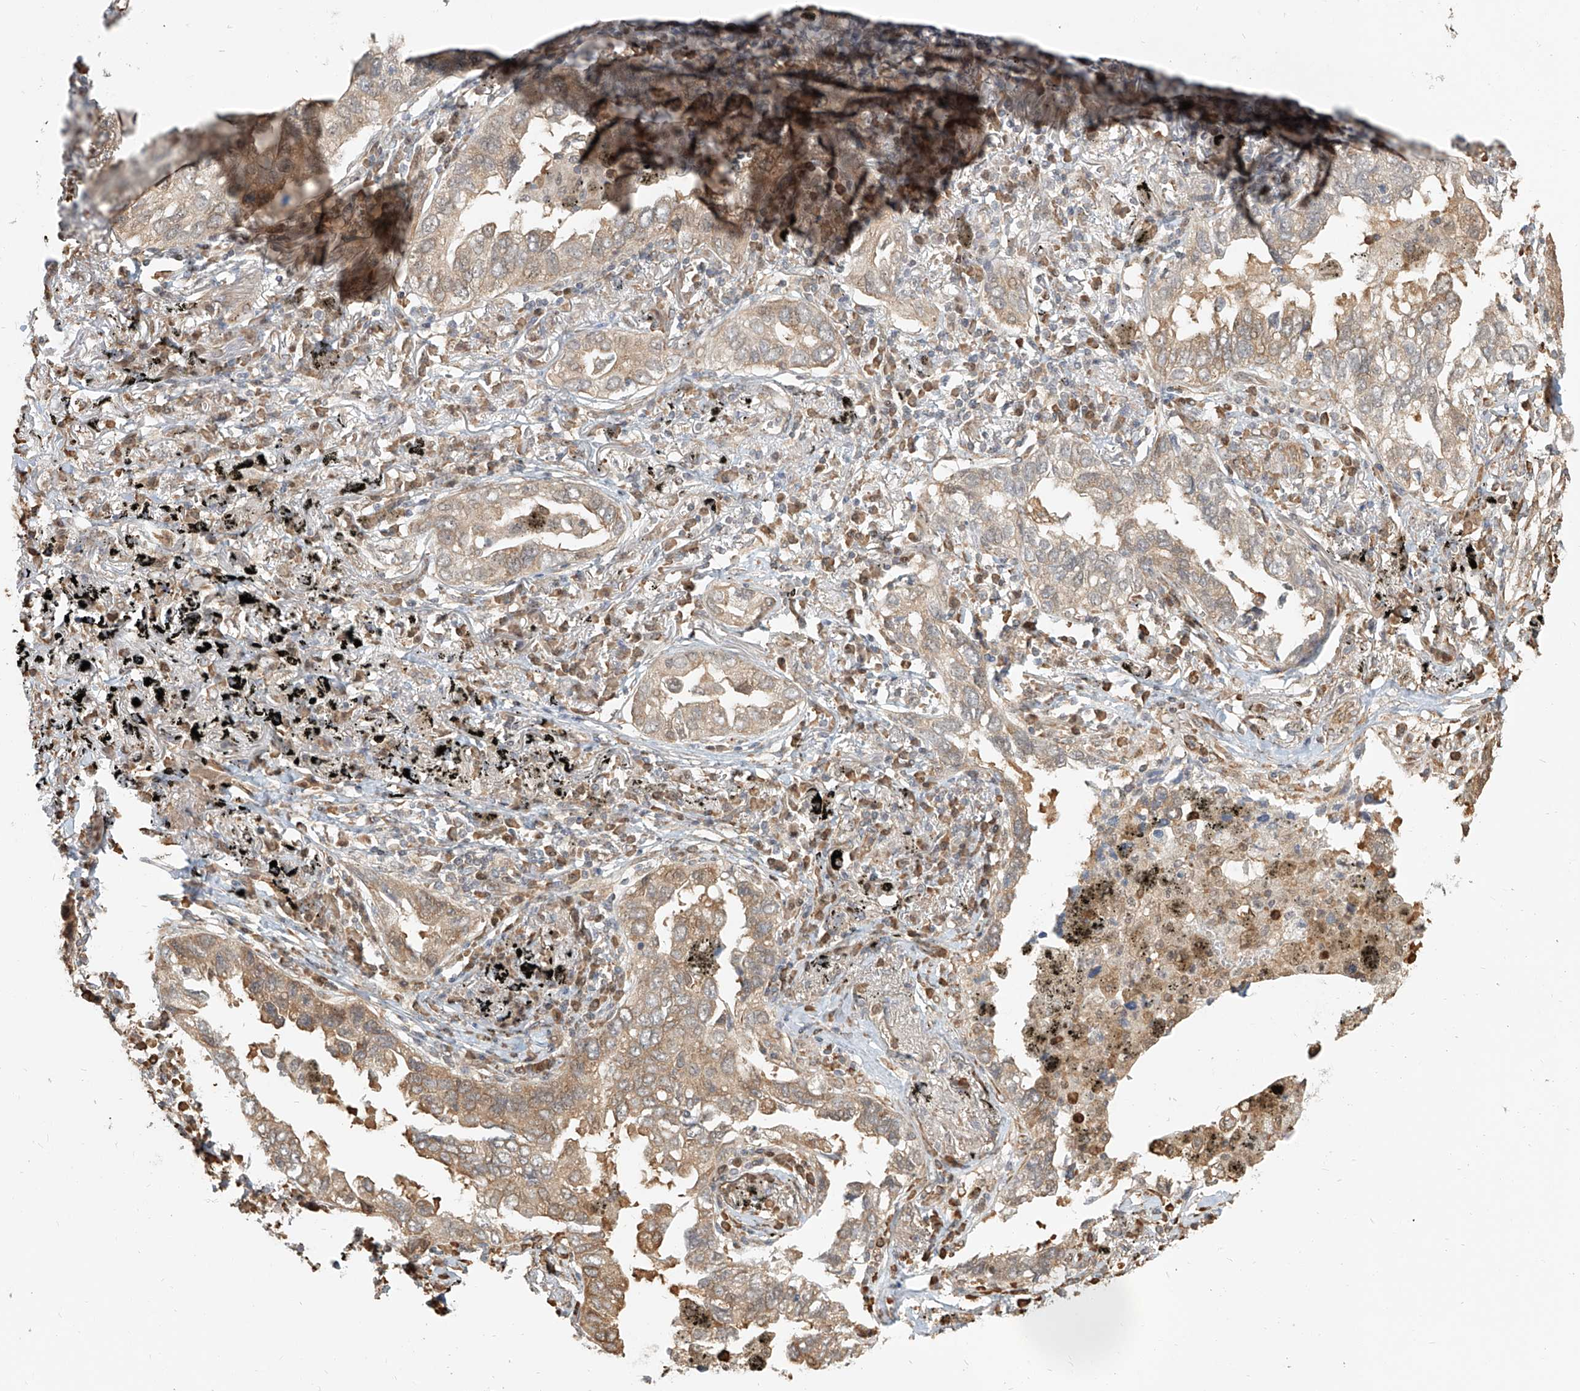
{"staining": {"intensity": "moderate", "quantity": ">75%", "location": "cytoplasmic/membranous"}, "tissue": "lung cancer", "cell_type": "Tumor cells", "image_type": "cancer", "snomed": [{"axis": "morphology", "description": "Adenocarcinoma, NOS"}, {"axis": "topography", "description": "Lung"}], "caption": "An IHC micrograph of tumor tissue is shown. Protein staining in brown highlights moderate cytoplasmic/membranous positivity in lung adenocarcinoma within tumor cells.", "gene": "UBE2K", "patient": {"sex": "male", "age": 65}}